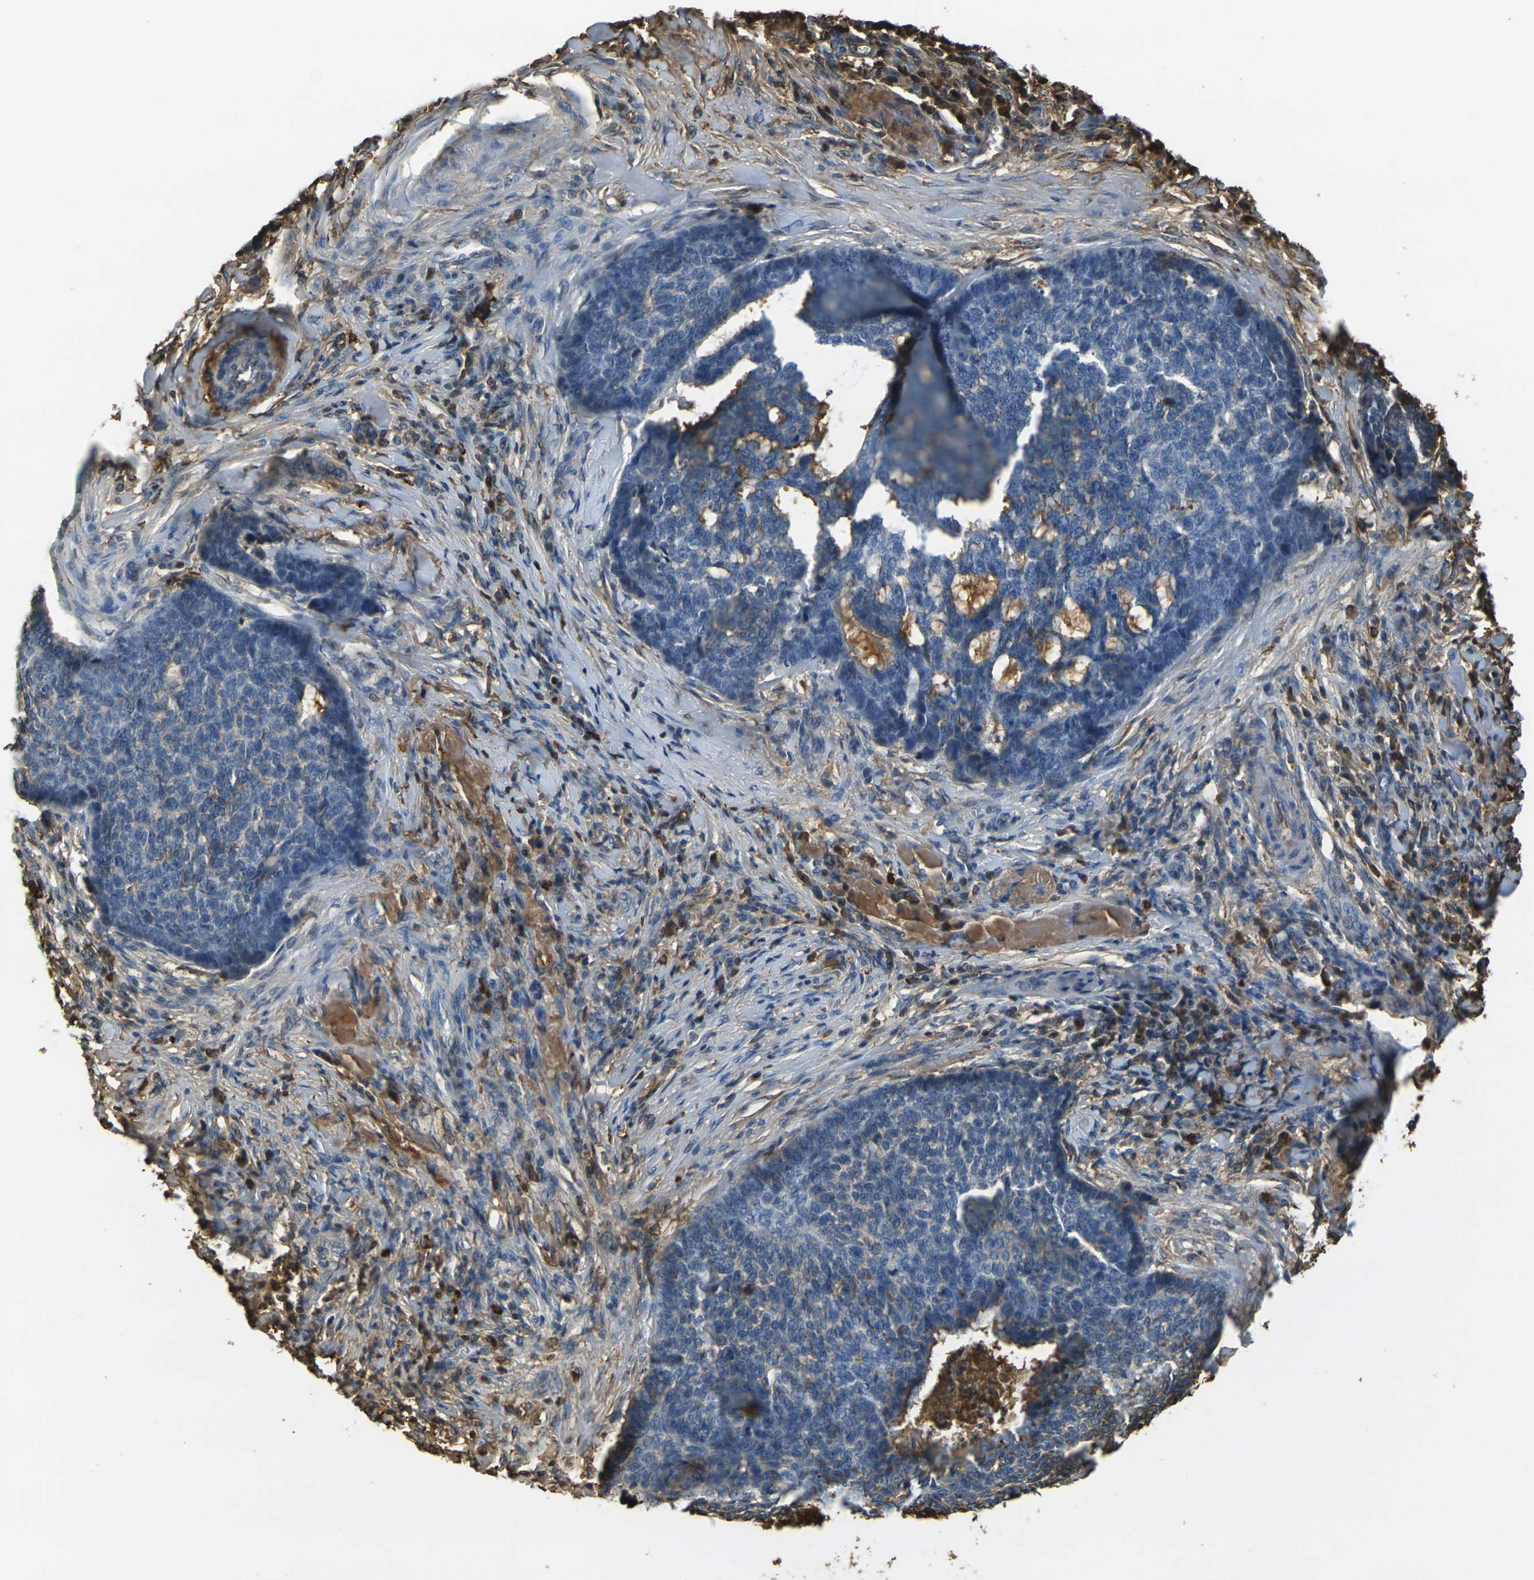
{"staining": {"intensity": "weak", "quantity": "<25%", "location": "cytoplasmic/membranous"}, "tissue": "skin cancer", "cell_type": "Tumor cells", "image_type": "cancer", "snomed": [{"axis": "morphology", "description": "Basal cell carcinoma"}, {"axis": "topography", "description": "Skin"}], "caption": "Tumor cells show no significant protein positivity in skin cancer.", "gene": "PLCD1", "patient": {"sex": "male", "age": 84}}